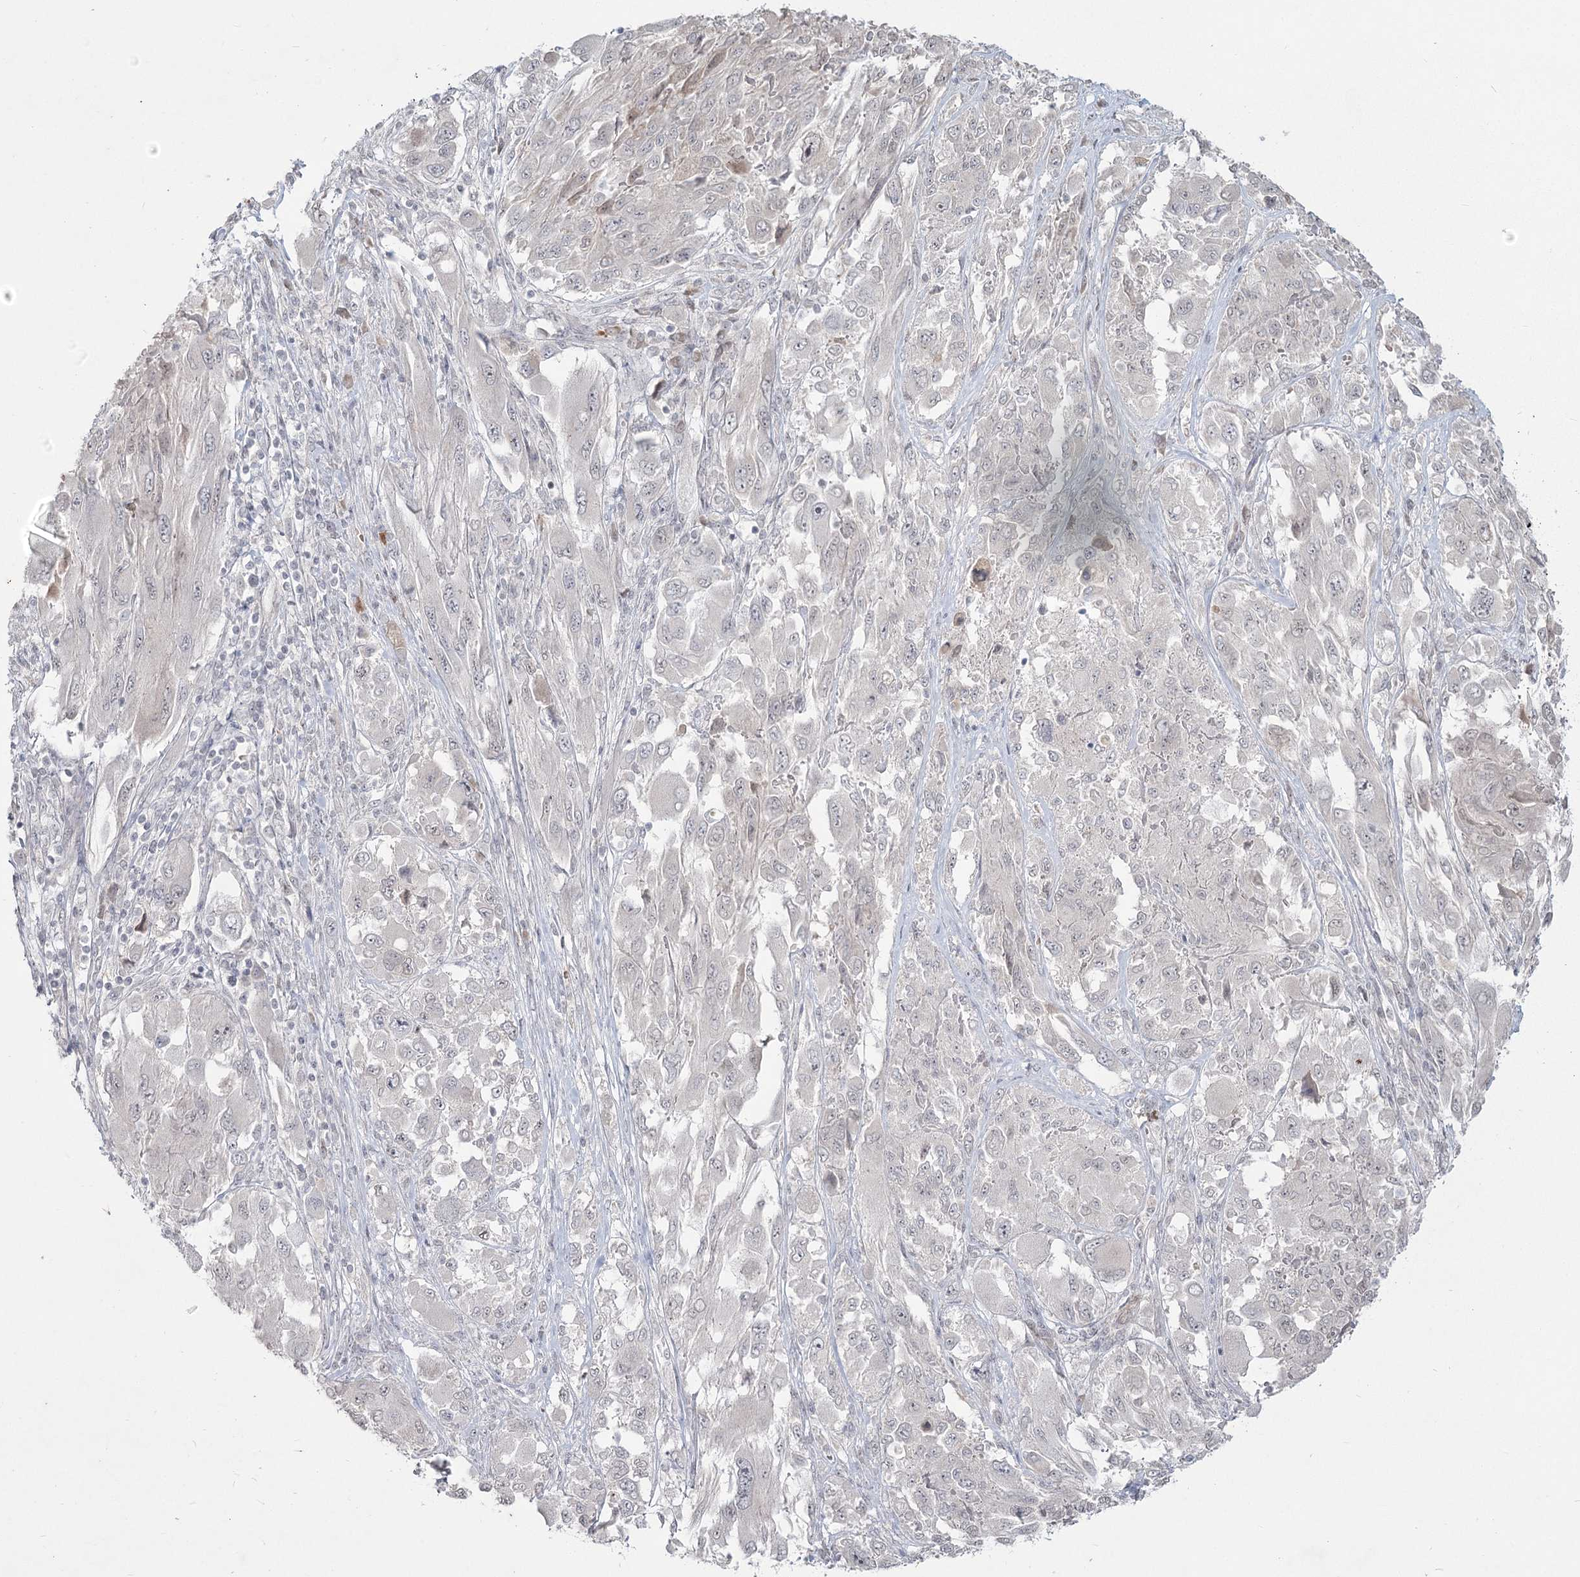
{"staining": {"intensity": "negative", "quantity": "none", "location": "none"}, "tissue": "melanoma", "cell_type": "Tumor cells", "image_type": "cancer", "snomed": [{"axis": "morphology", "description": "Malignant melanoma, NOS"}, {"axis": "topography", "description": "Skin"}], "caption": "Tumor cells are negative for protein expression in human malignant melanoma. (DAB (3,3'-diaminobenzidine) immunohistochemistry (IHC), high magnification).", "gene": "LY6G5C", "patient": {"sex": "female", "age": 91}}